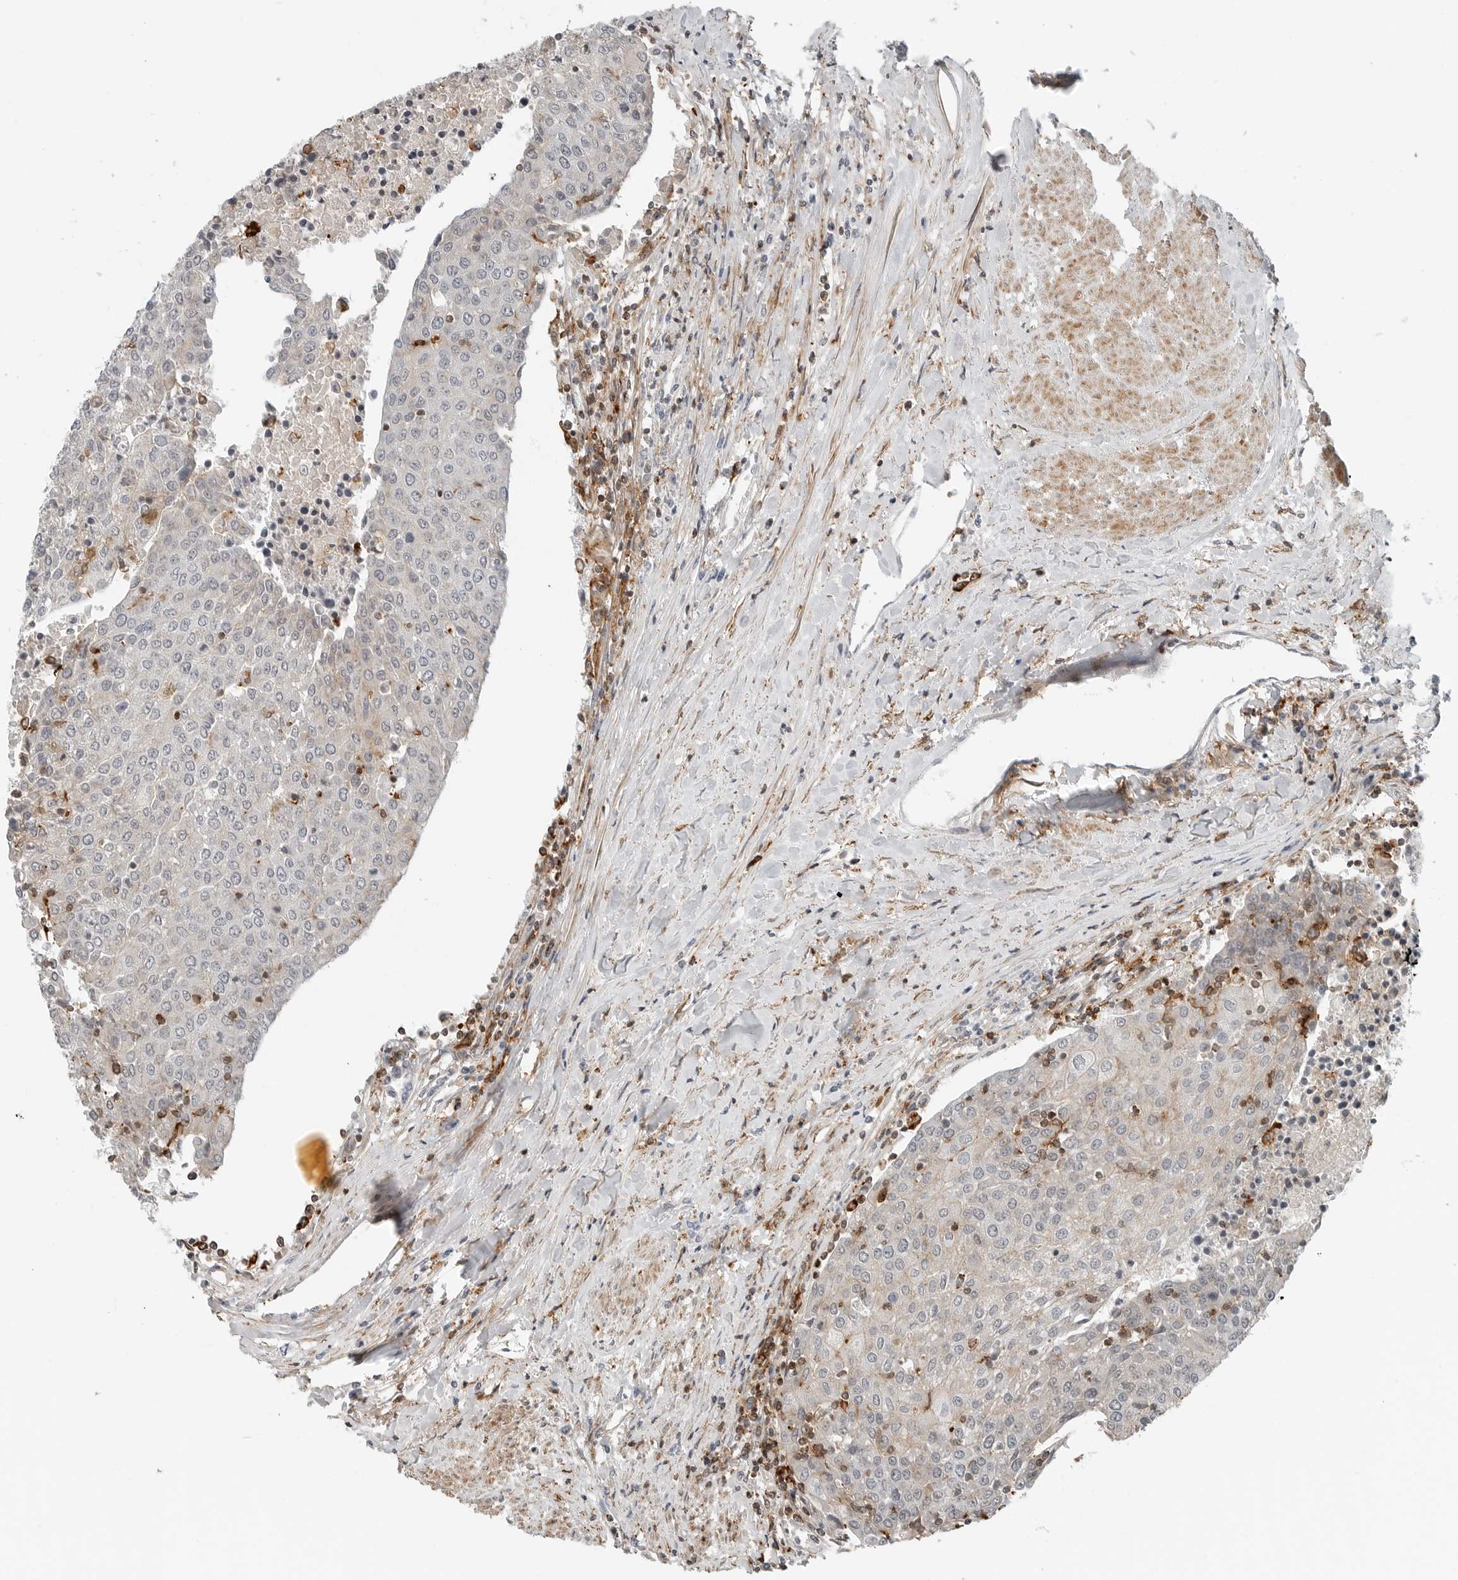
{"staining": {"intensity": "negative", "quantity": "none", "location": "none"}, "tissue": "urothelial cancer", "cell_type": "Tumor cells", "image_type": "cancer", "snomed": [{"axis": "morphology", "description": "Urothelial carcinoma, High grade"}, {"axis": "topography", "description": "Urinary bladder"}], "caption": "Micrograph shows no significant protein staining in tumor cells of urothelial cancer. Brightfield microscopy of IHC stained with DAB (brown) and hematoxylin (blue), captured at high magnification.", "gene": "LEFTY2", "patient": {"sex": "female", "age": 85}}